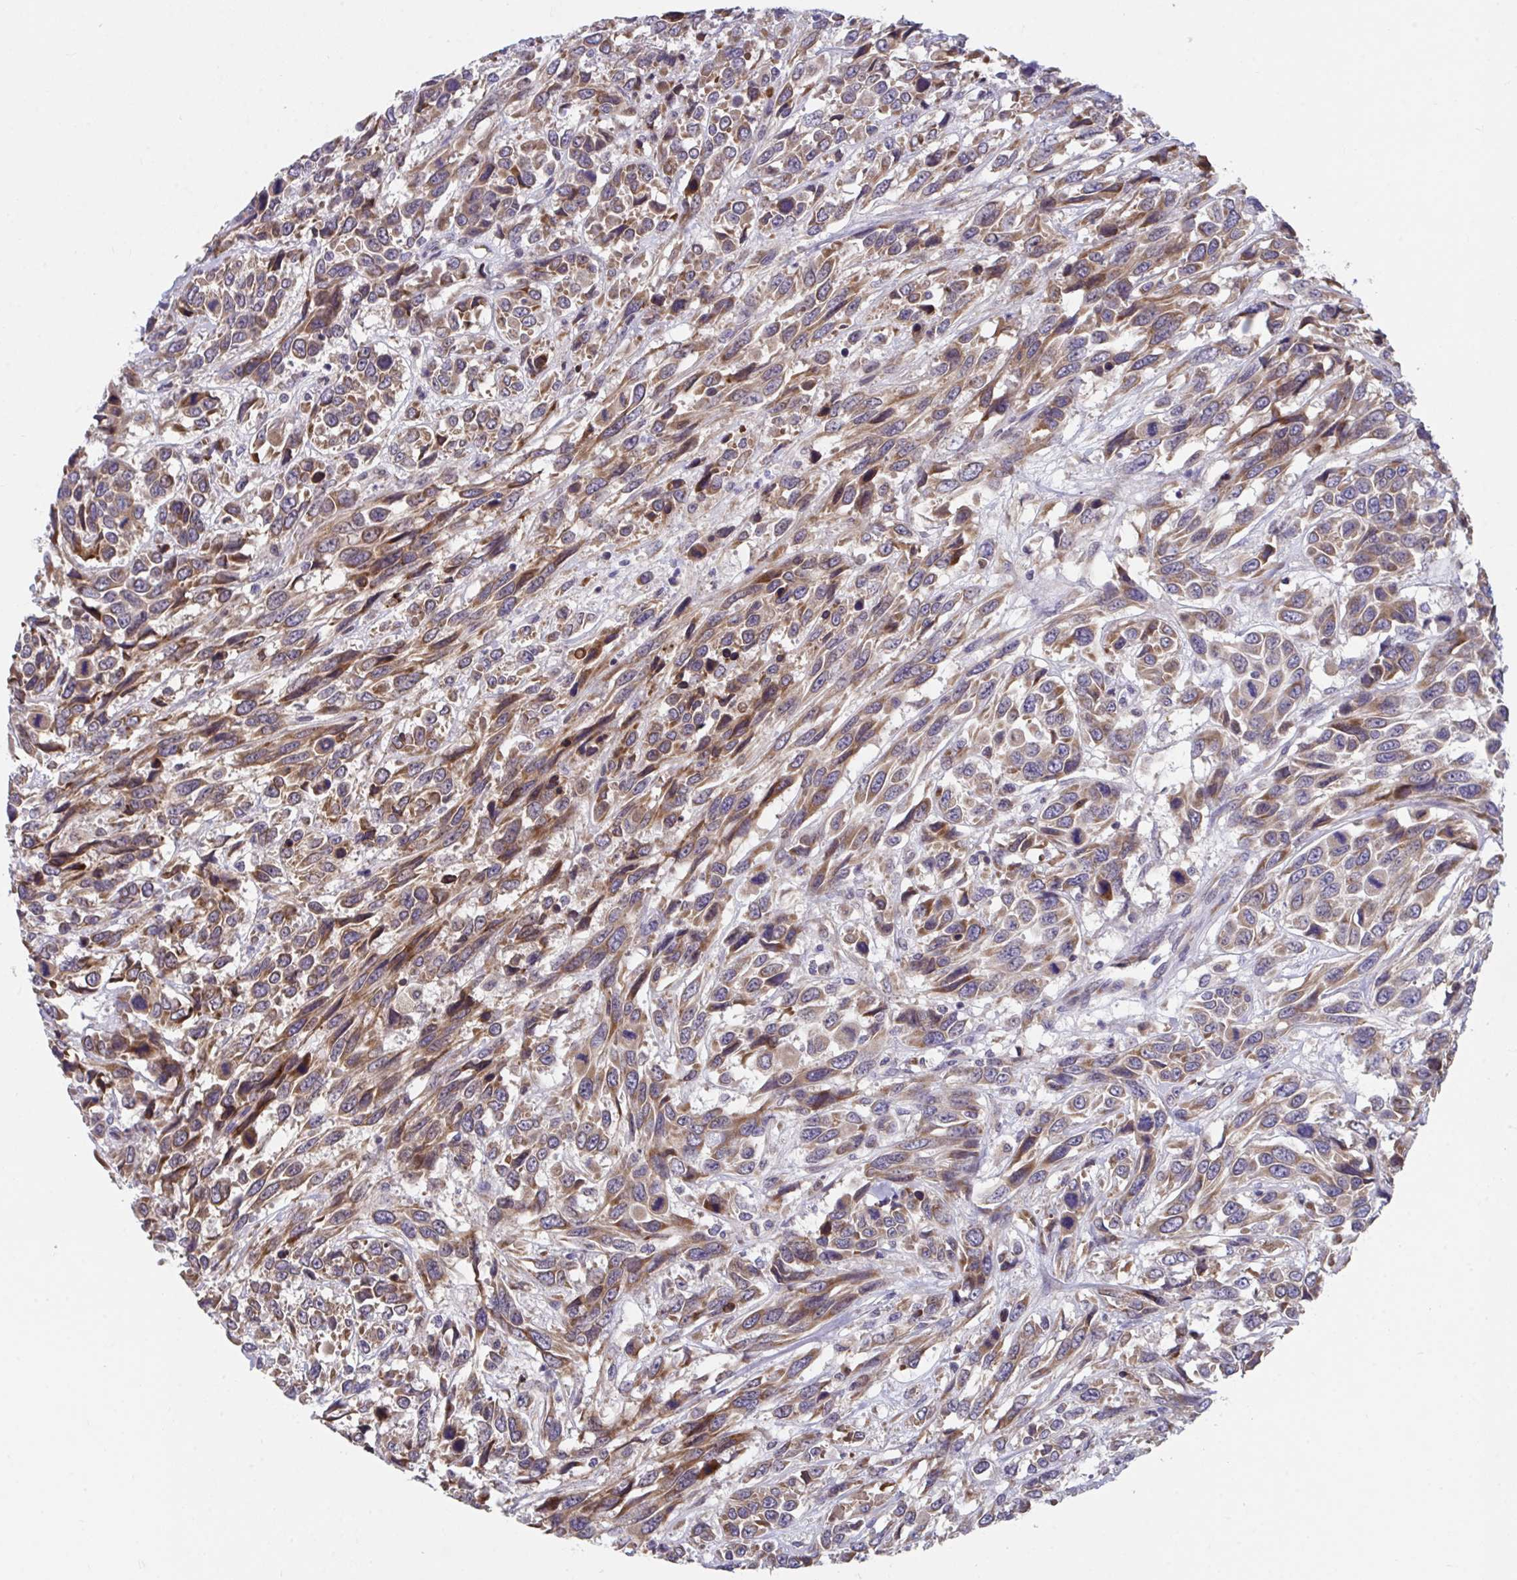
{"staining": {"intensity": "moderate", "quantity": ">75%", "location": "cytoplasmic/membranous"}, "tissue": "urothelial cancer", "cell_type": "Tumor cells", "image_type": "cancer", "snomed": [{"axis": "morphology", "description": "Urothelial carcinoma, High grade"}, {"axis": "topography", "description": "Urinary bladder"}], "caption": "A photomicrograph of urothelial cancer stained for a protein reveals moderate cytoplasmic/membranous brown staining in tumor cells.", "gene": "SUSD4", "patient": {"sex": "female", "age": 70}}